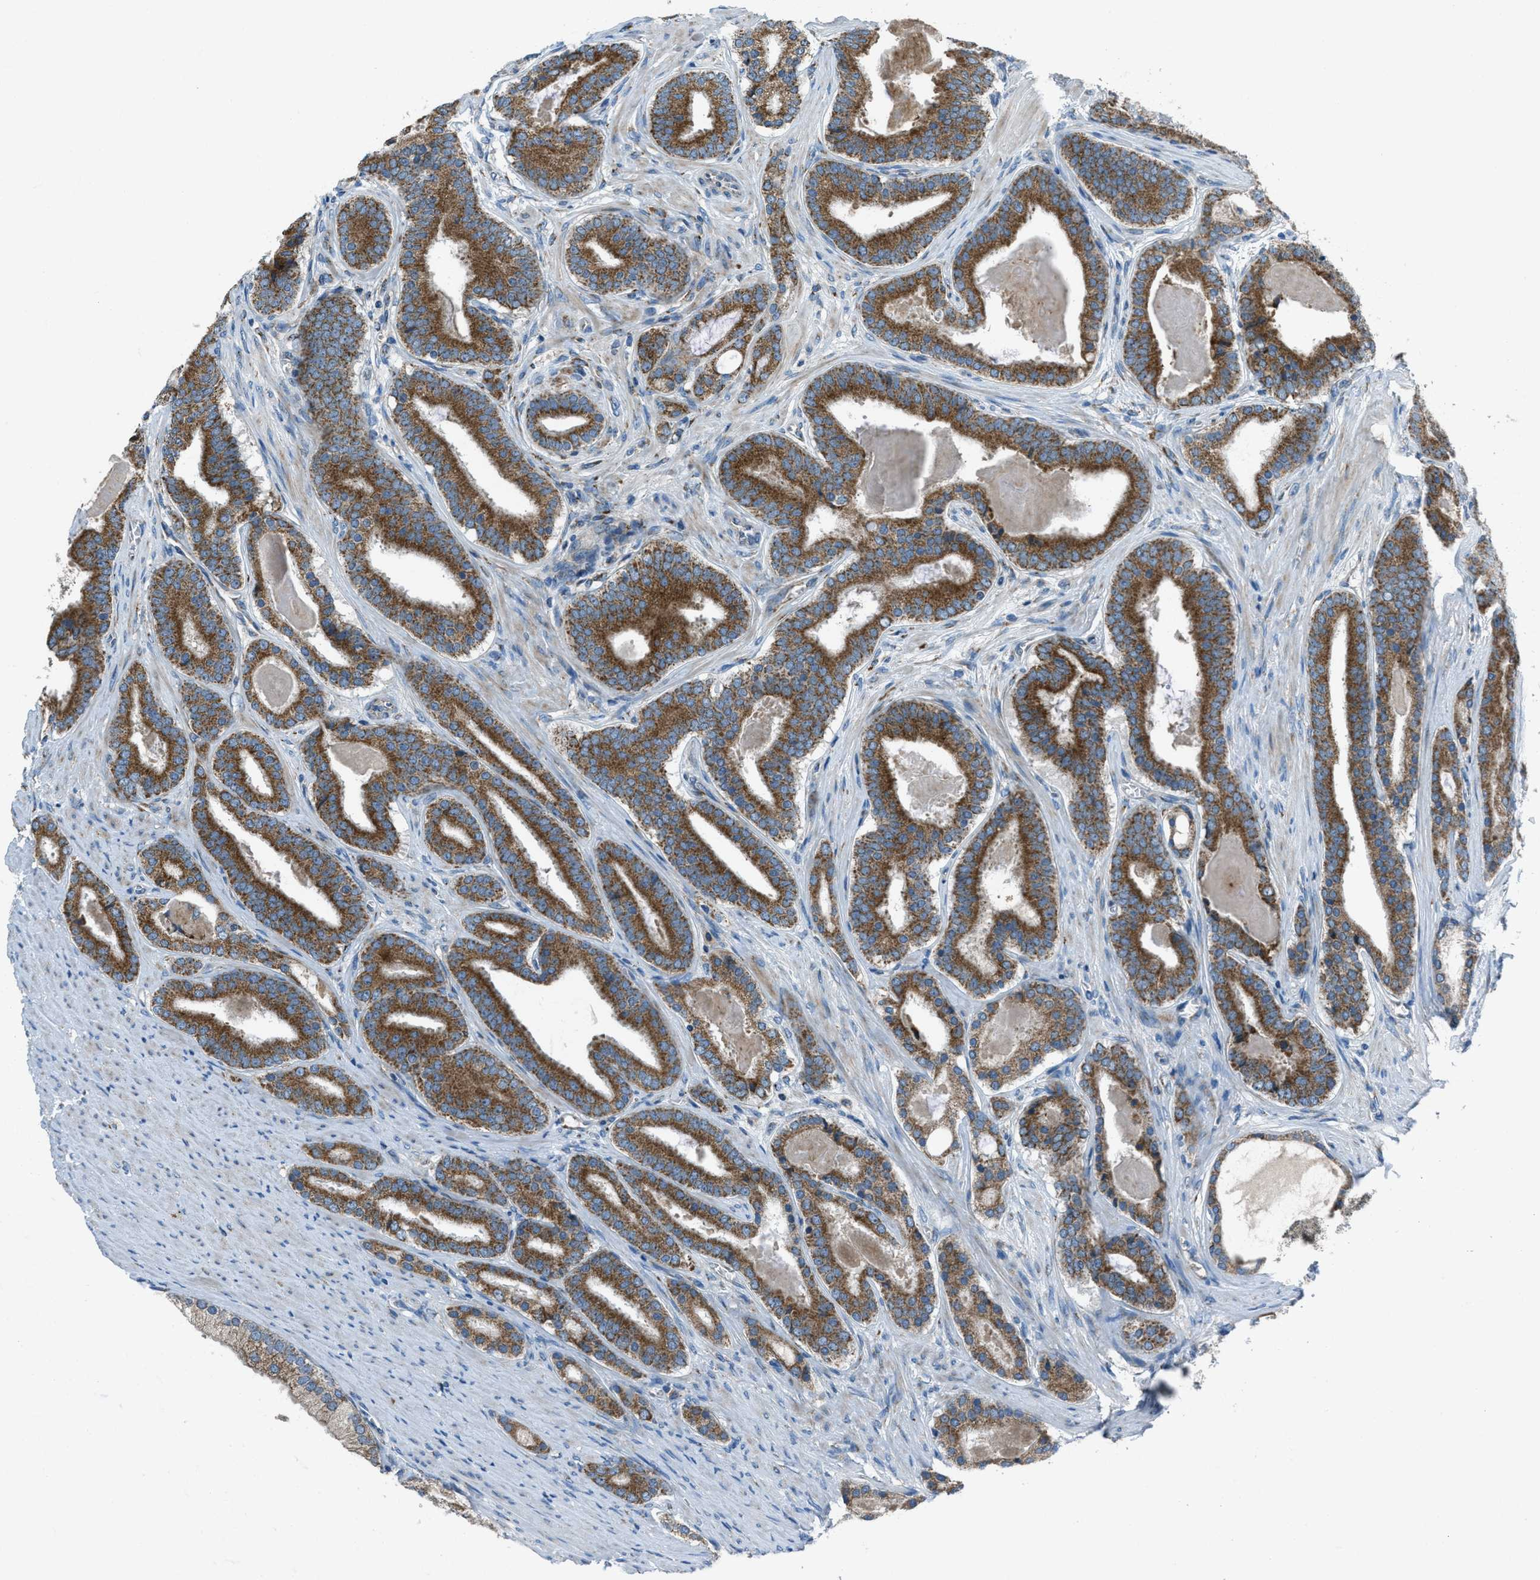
{"staining": {"intensity": "strong", "quantity": ">75%", "location": "cytoplasmic/membranous"}, "tissue": "prostate cancer", "cell_type": "Tumor cells", "image_type": "cancer", "snomed": [{"axis": "morphology", "description": "Adenocarcinoma, High grade"}, {"axis": "topography", "description": "Prostate"}], "caption": "About >75% of tumor cells in human prostate high-grade adenocarcinoma demonstrate strong cytoplasmic/membranous protein staining as visualized by brown immunohistochemical staining.", "gene": "BCKDK", "patient": {"sex": "male", "age": 60}}